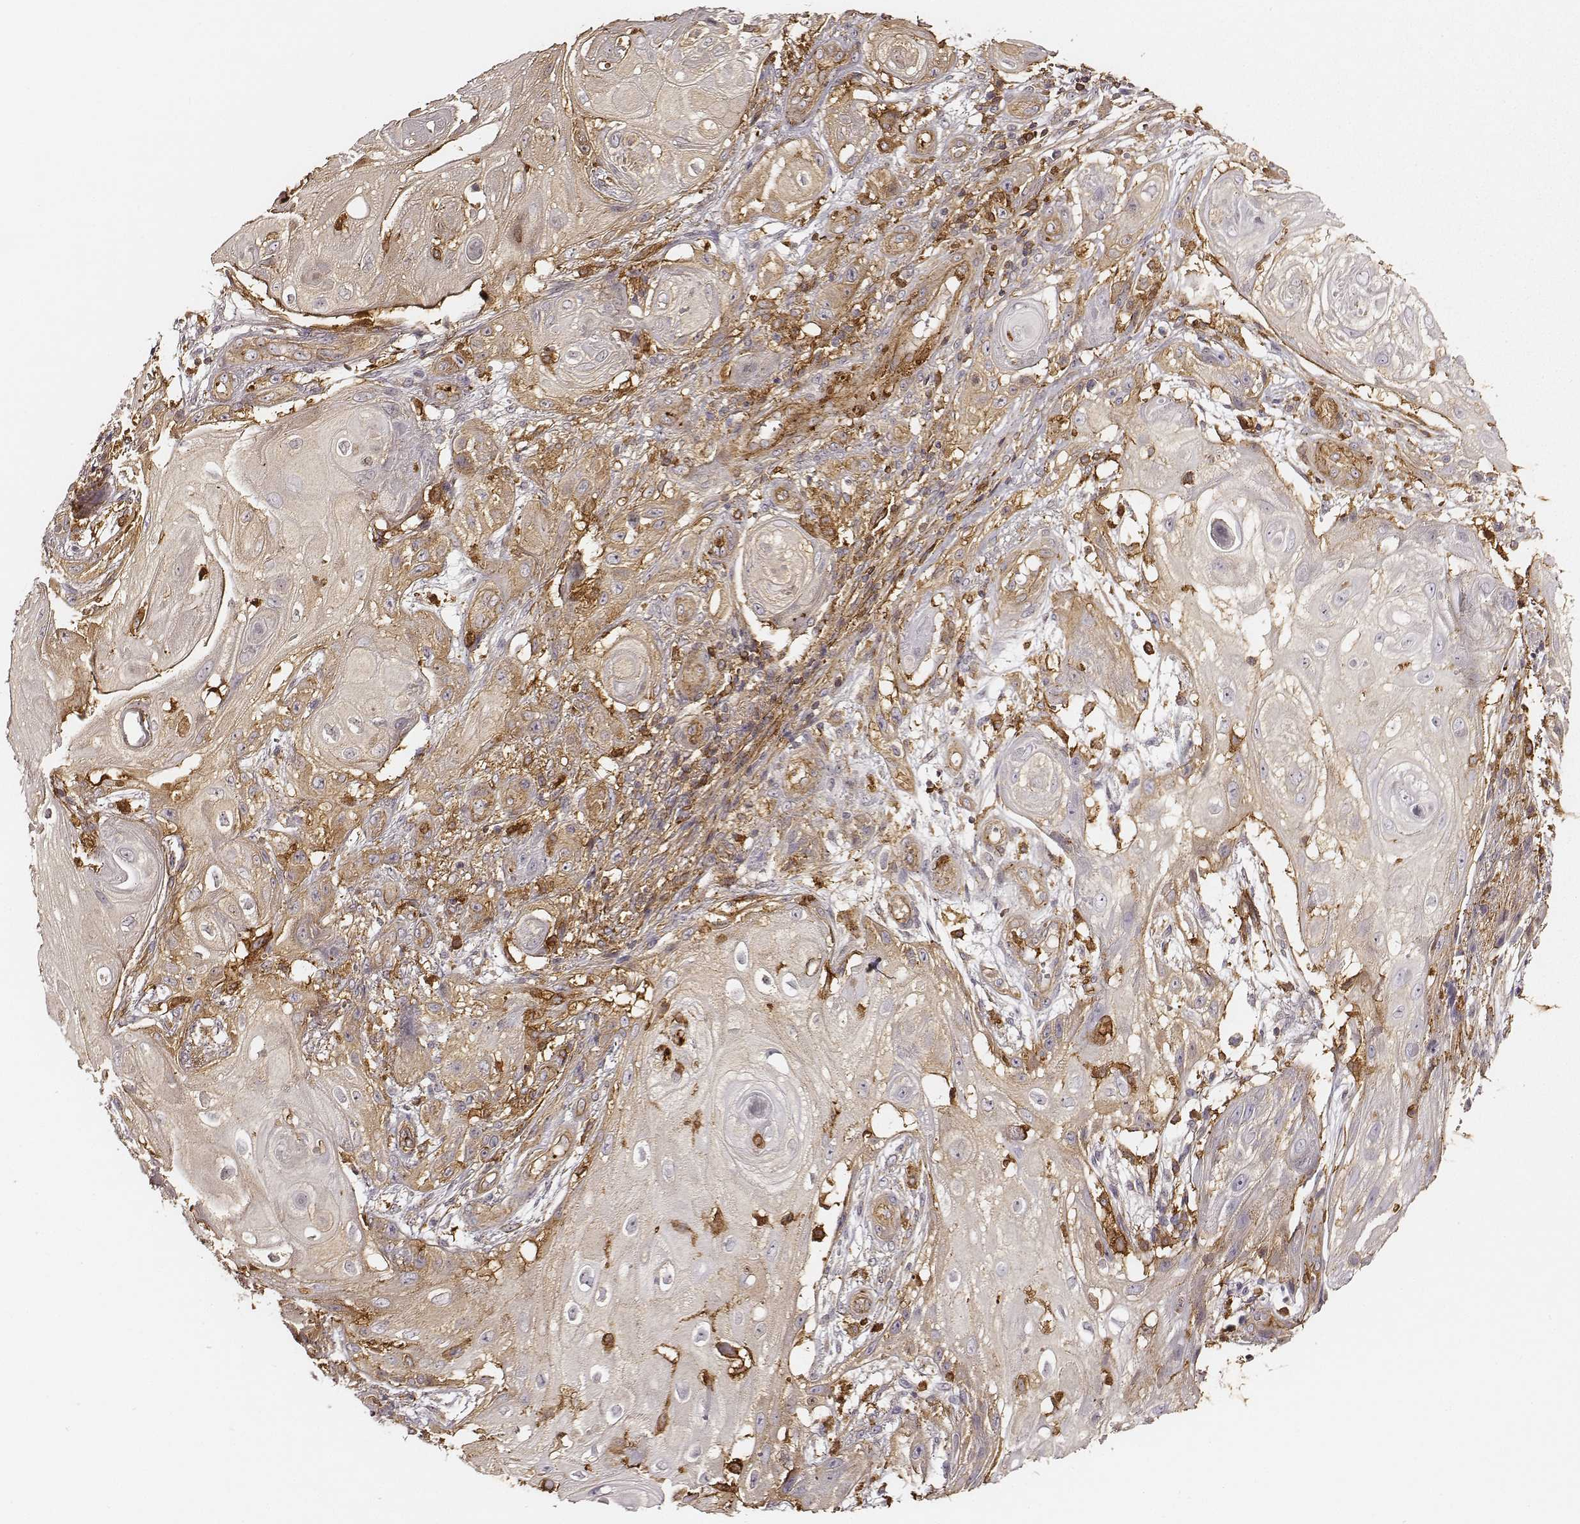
{"staining": {"intensity": "negative", "quantity": "none", "location": "none"}, "tissue": "skin cancer", "cell_type": "Tumor cells", "image_type": "cancer", "snomed": [{"axis": "morphology", "description": "Squamous cell carcinoma, NOS"}, {"axis": "topography", "description": "Skin"}], "caption": "The immunohistochemistry image has no significant staining in tumor cells of skin cancer tissue.", "gene": "ZYX", "patient": {"sex": "male", "age": 62}}